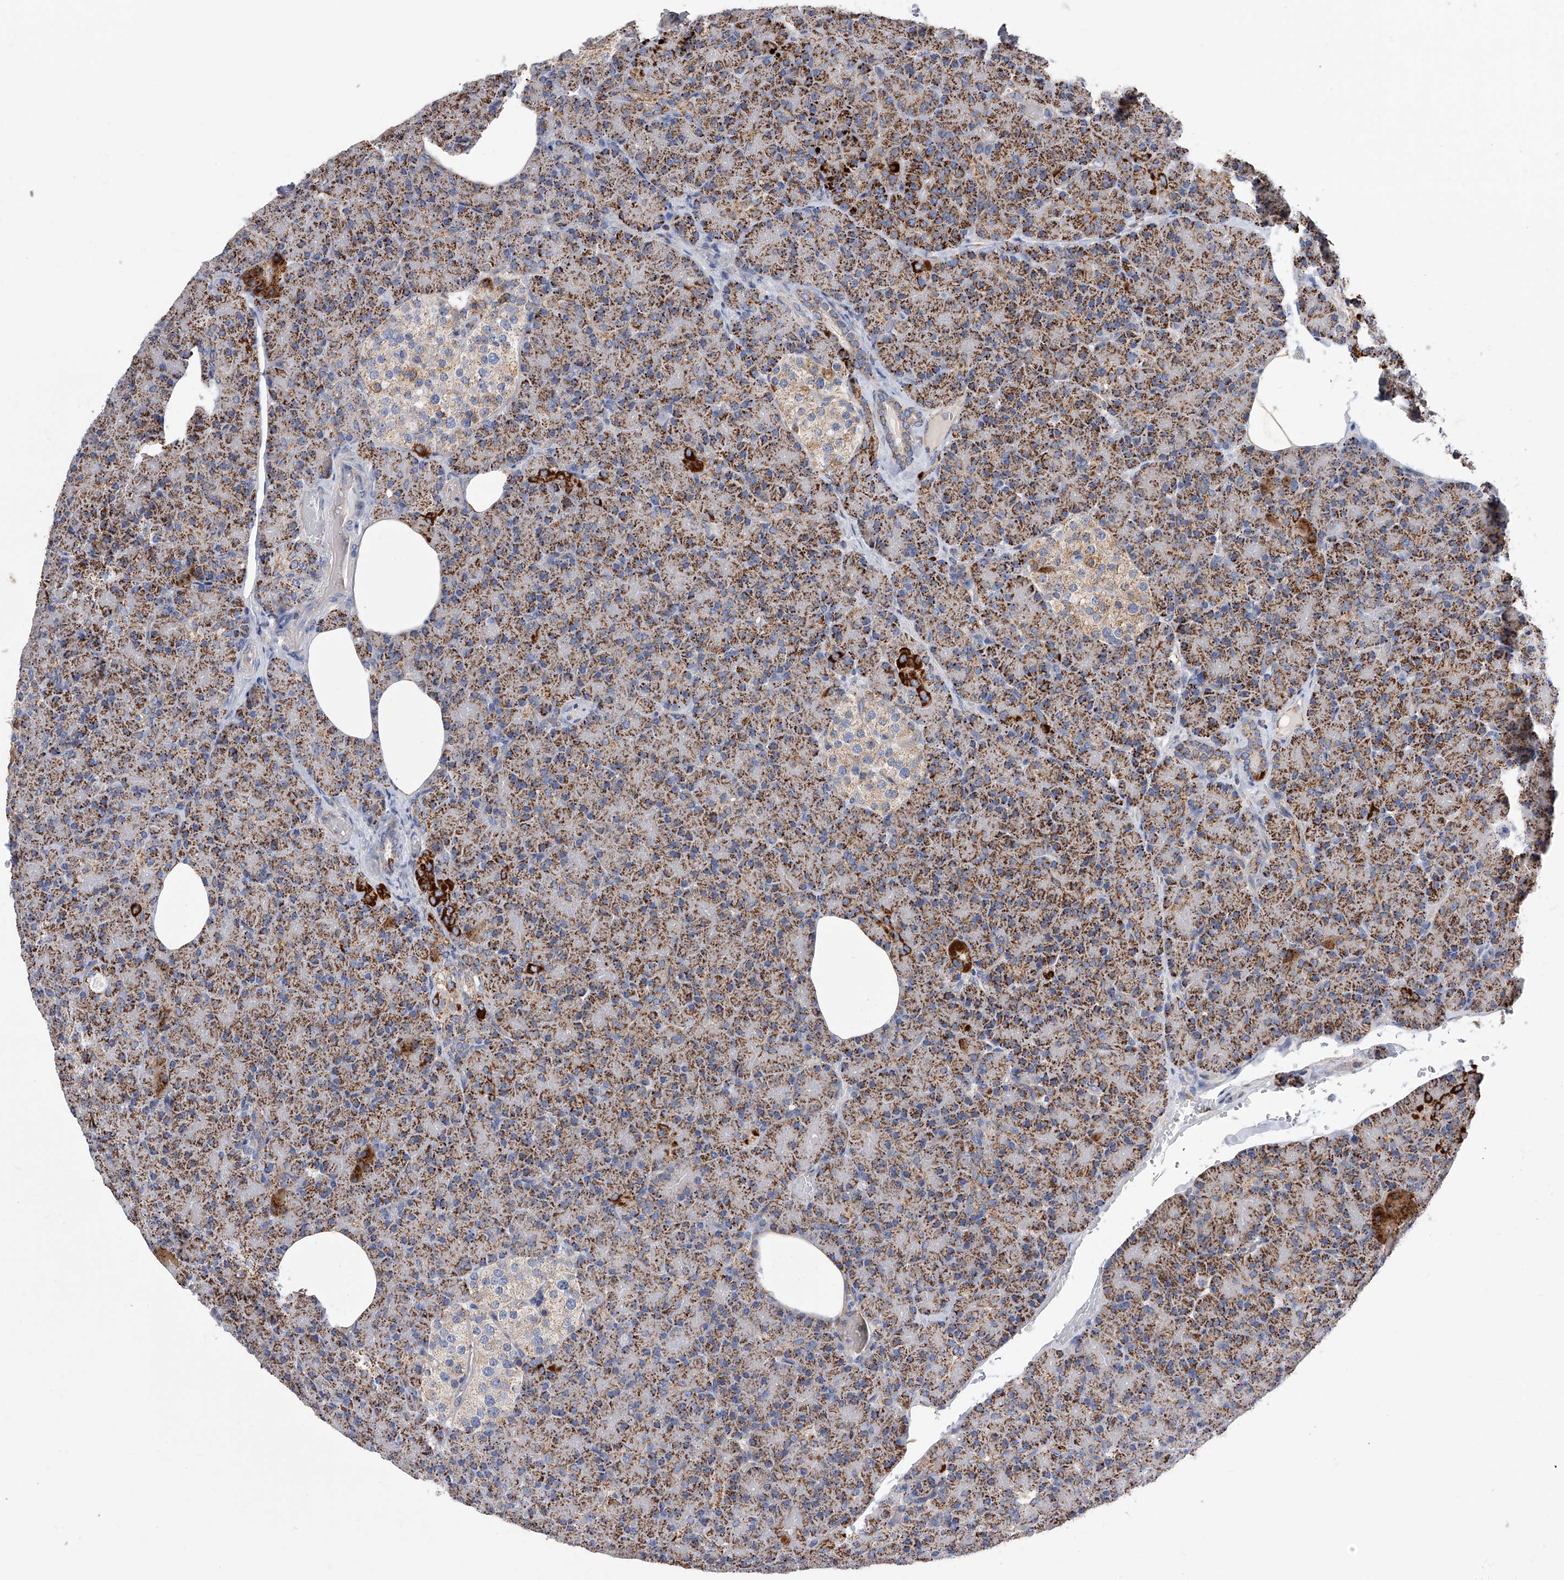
{"staining": {"intensity": "strong", "quantity": ">75%", "location": "cytoplasmic/membranous"}, "tissue": "pancreas", "cell_type": "Exocrine glandular cells", "image_type": "normal", "snomed": [{"axis": "morphology", "description": "Normal tissue, NOS"}, {"axis": "topography", "description": "Pancreas"}], "caption": "Unremarkable pancreas displays strong cytoplasmic/membranous expression in approximately >75% of exocrine glandular cells, visualized by immunohistochemistry.", "gene": "PDSS2", "patient": {"sex": "female", "age": 43}}